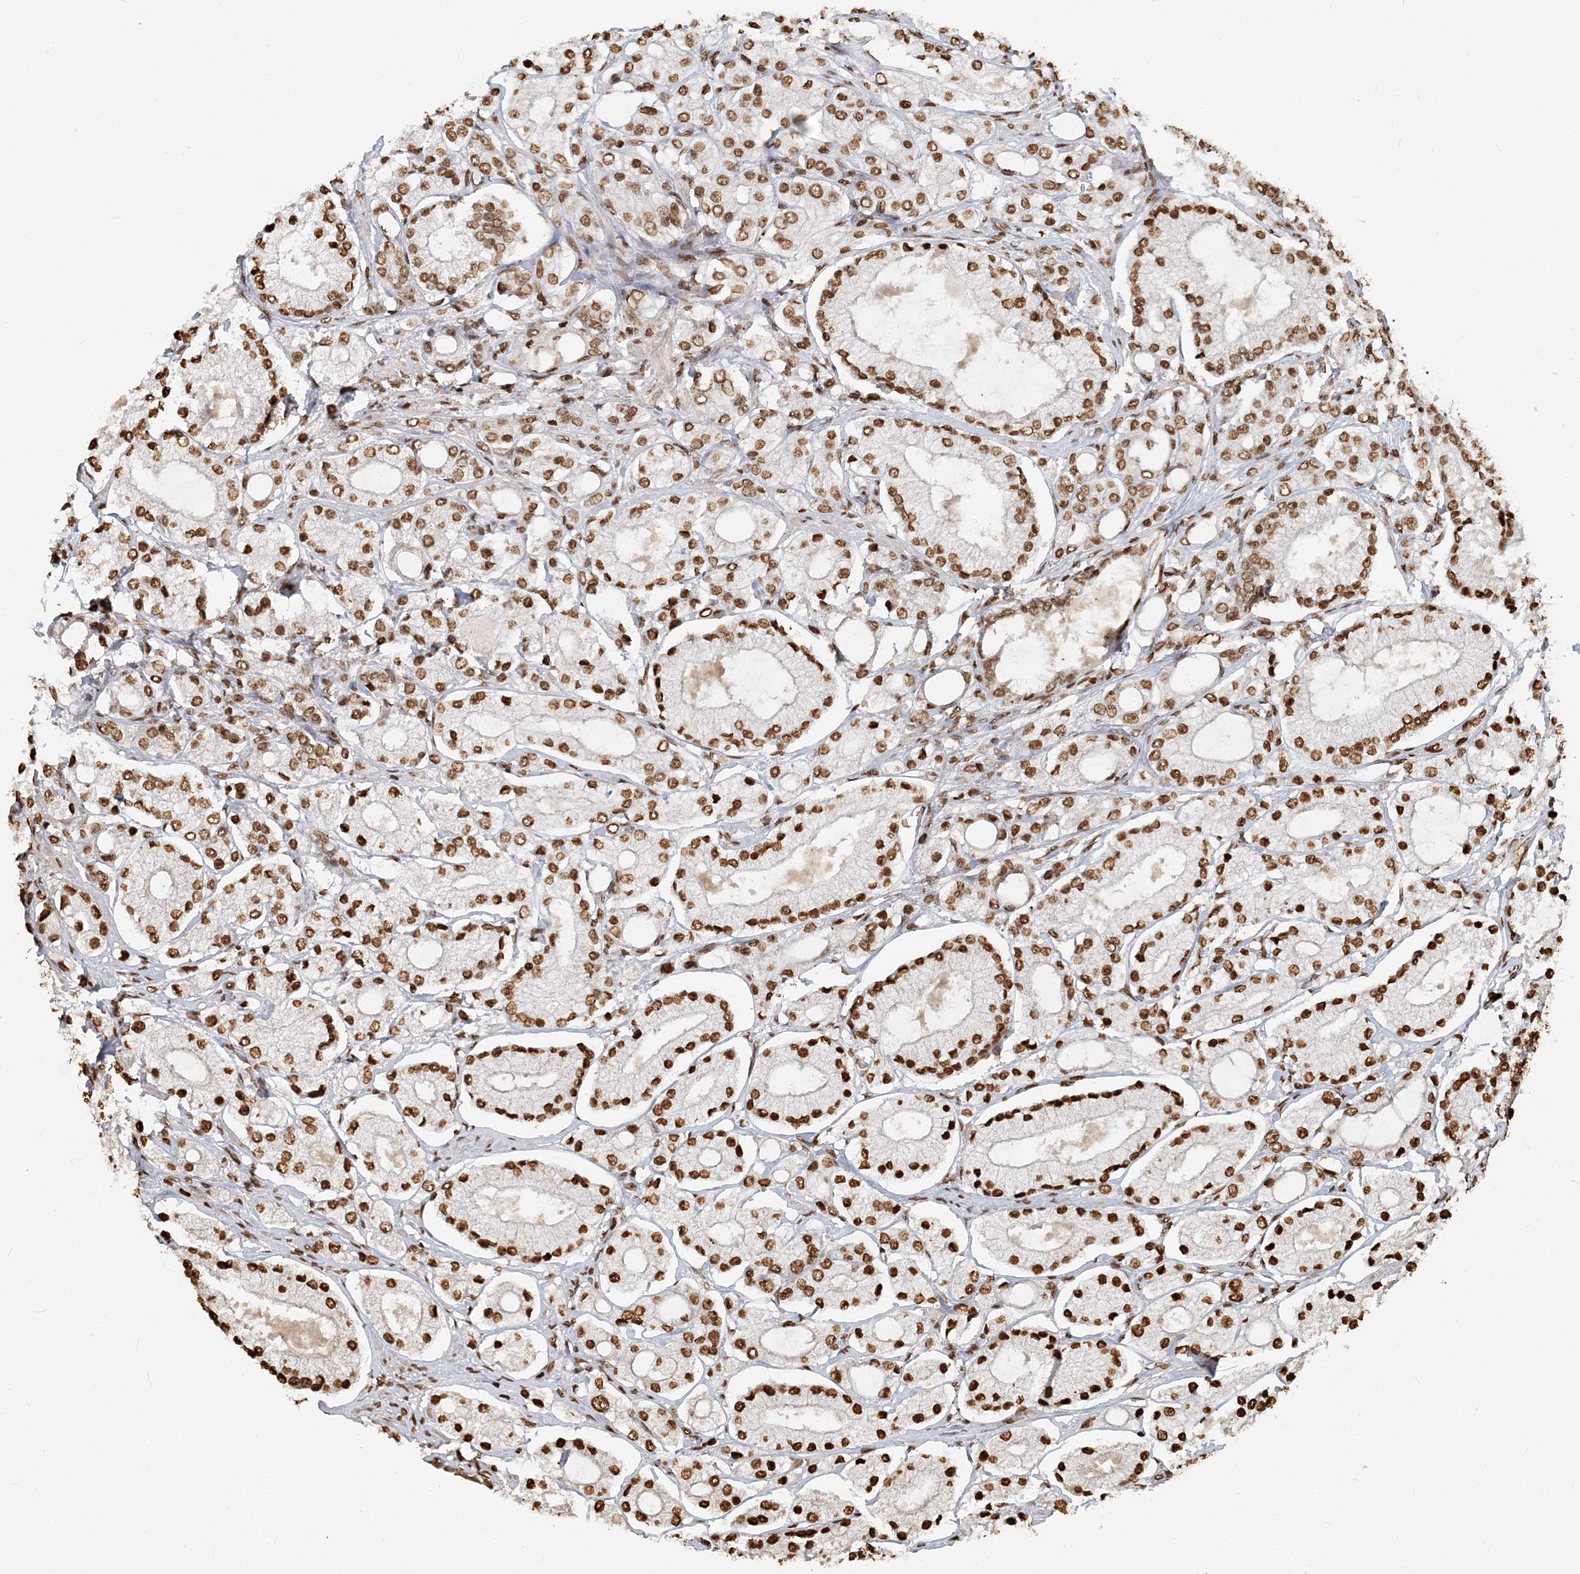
{"staining": {"intensity": "strong", "quantity": ">75%", "location": "nuclear"}, "tissue": "prostate cancer", "cell_type": "Tumor cells", "image_type": "cancer", "snomed": [{"axis": "morphology", "description": "Adenocarcinoma, High grade"}, {"axis": "topography", "description": "Prostate"}], "caption": "A histopathology image of prostate cancer stained for a protein reveals strong nuclear brown staining in tumor cells. (brown staining indicates protein expression, while blue staining denotes nuclei).", "gene": "H3-3B", "patient": {"sex": "male", "age": 65}}